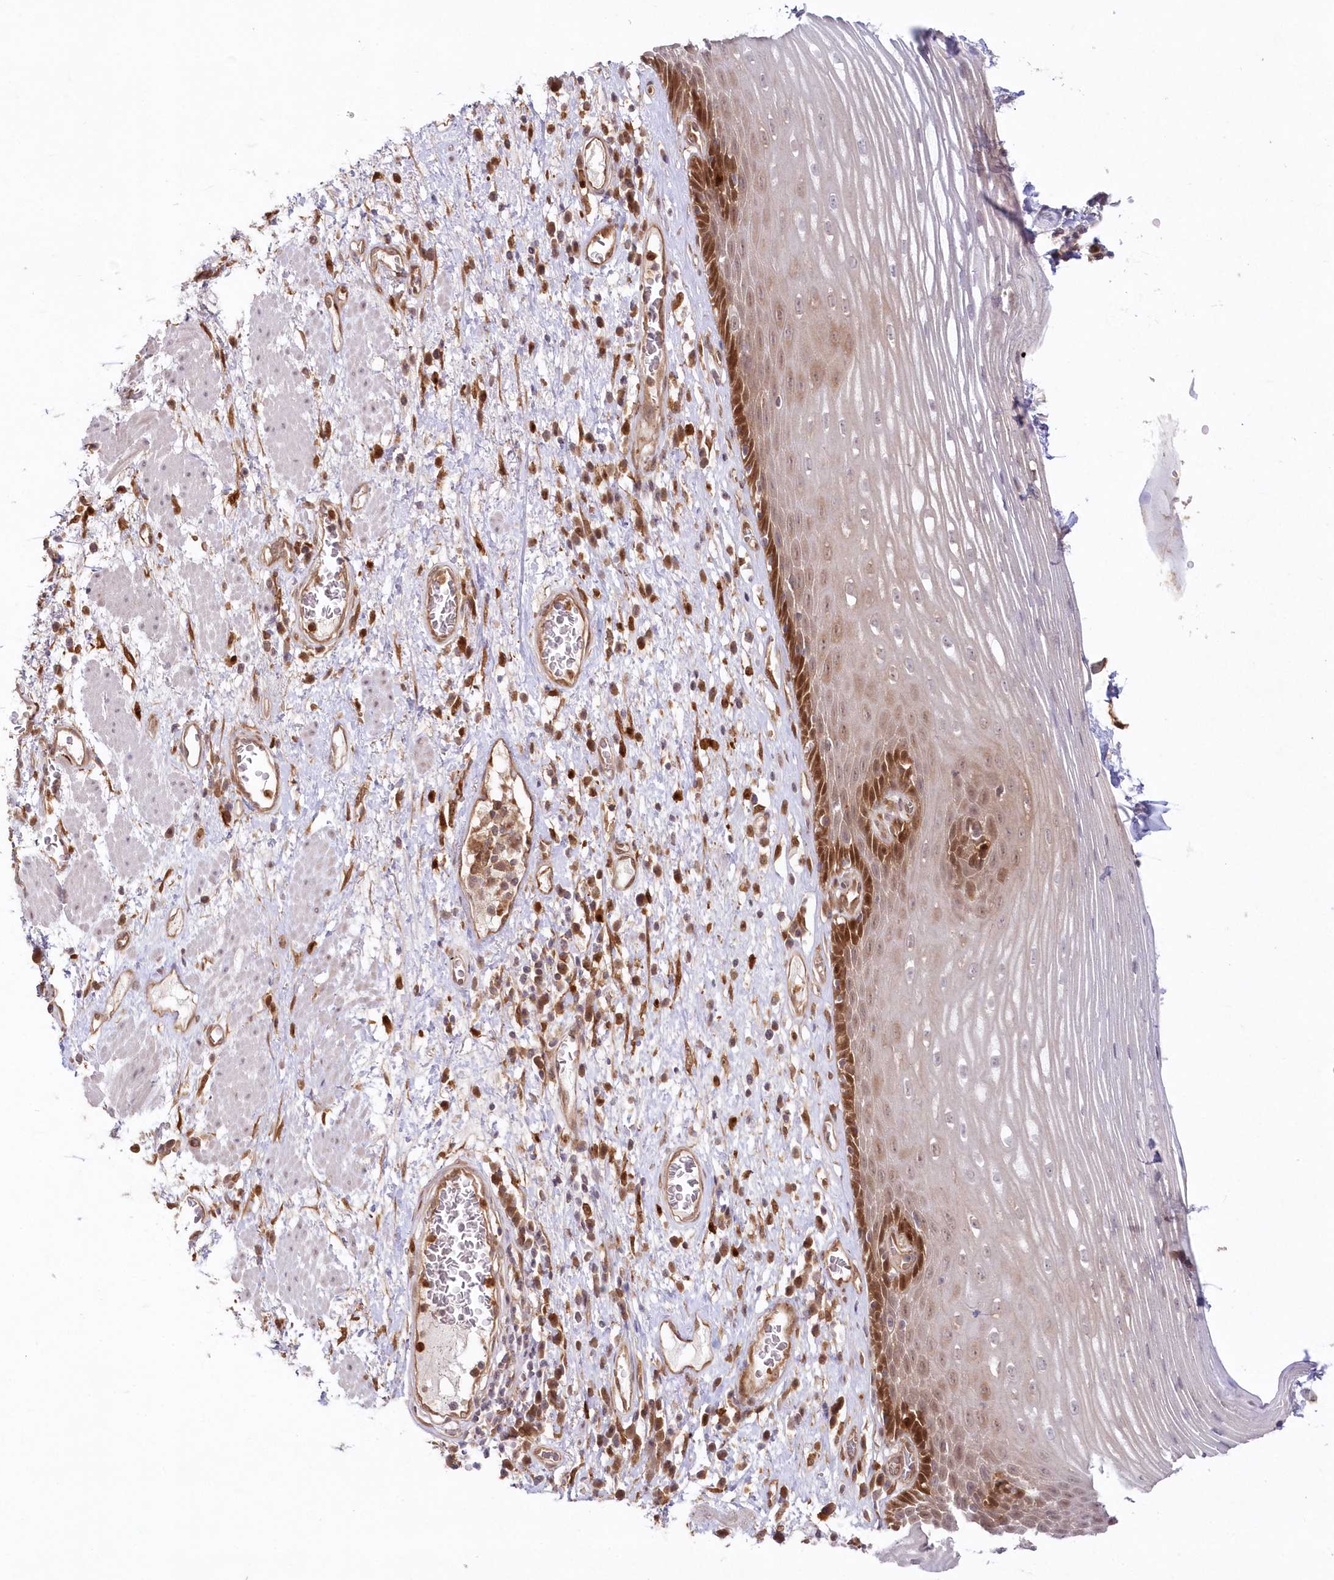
{"staining": {"intensity": "moderate", "quantity": "25%-75%", "location": "cytoplasmic/membranous,nuclear"}, "tissue": "esophagus", "cell_type": "Squamous epithelial cells", "image_type": "normal", "snomed": [{"axis": "morphology", "description": "Normal tissue, NOS"}, {"axis": "morphology", "description": "Adenocarcinoma, NOS"}, {"axis": "topography", "description": "Esophagus"}], "caption": "A high-resolution photomicrograph shows immunohistochemistry staining of unremarkable esophagus, which demonstrates moderate cytoplasmic/membranous,nuclear positivity in about 25%-75% of squamous epithelial cells.", "gene": "GBE1", "patient": {"sex": "male", "age": 62}}